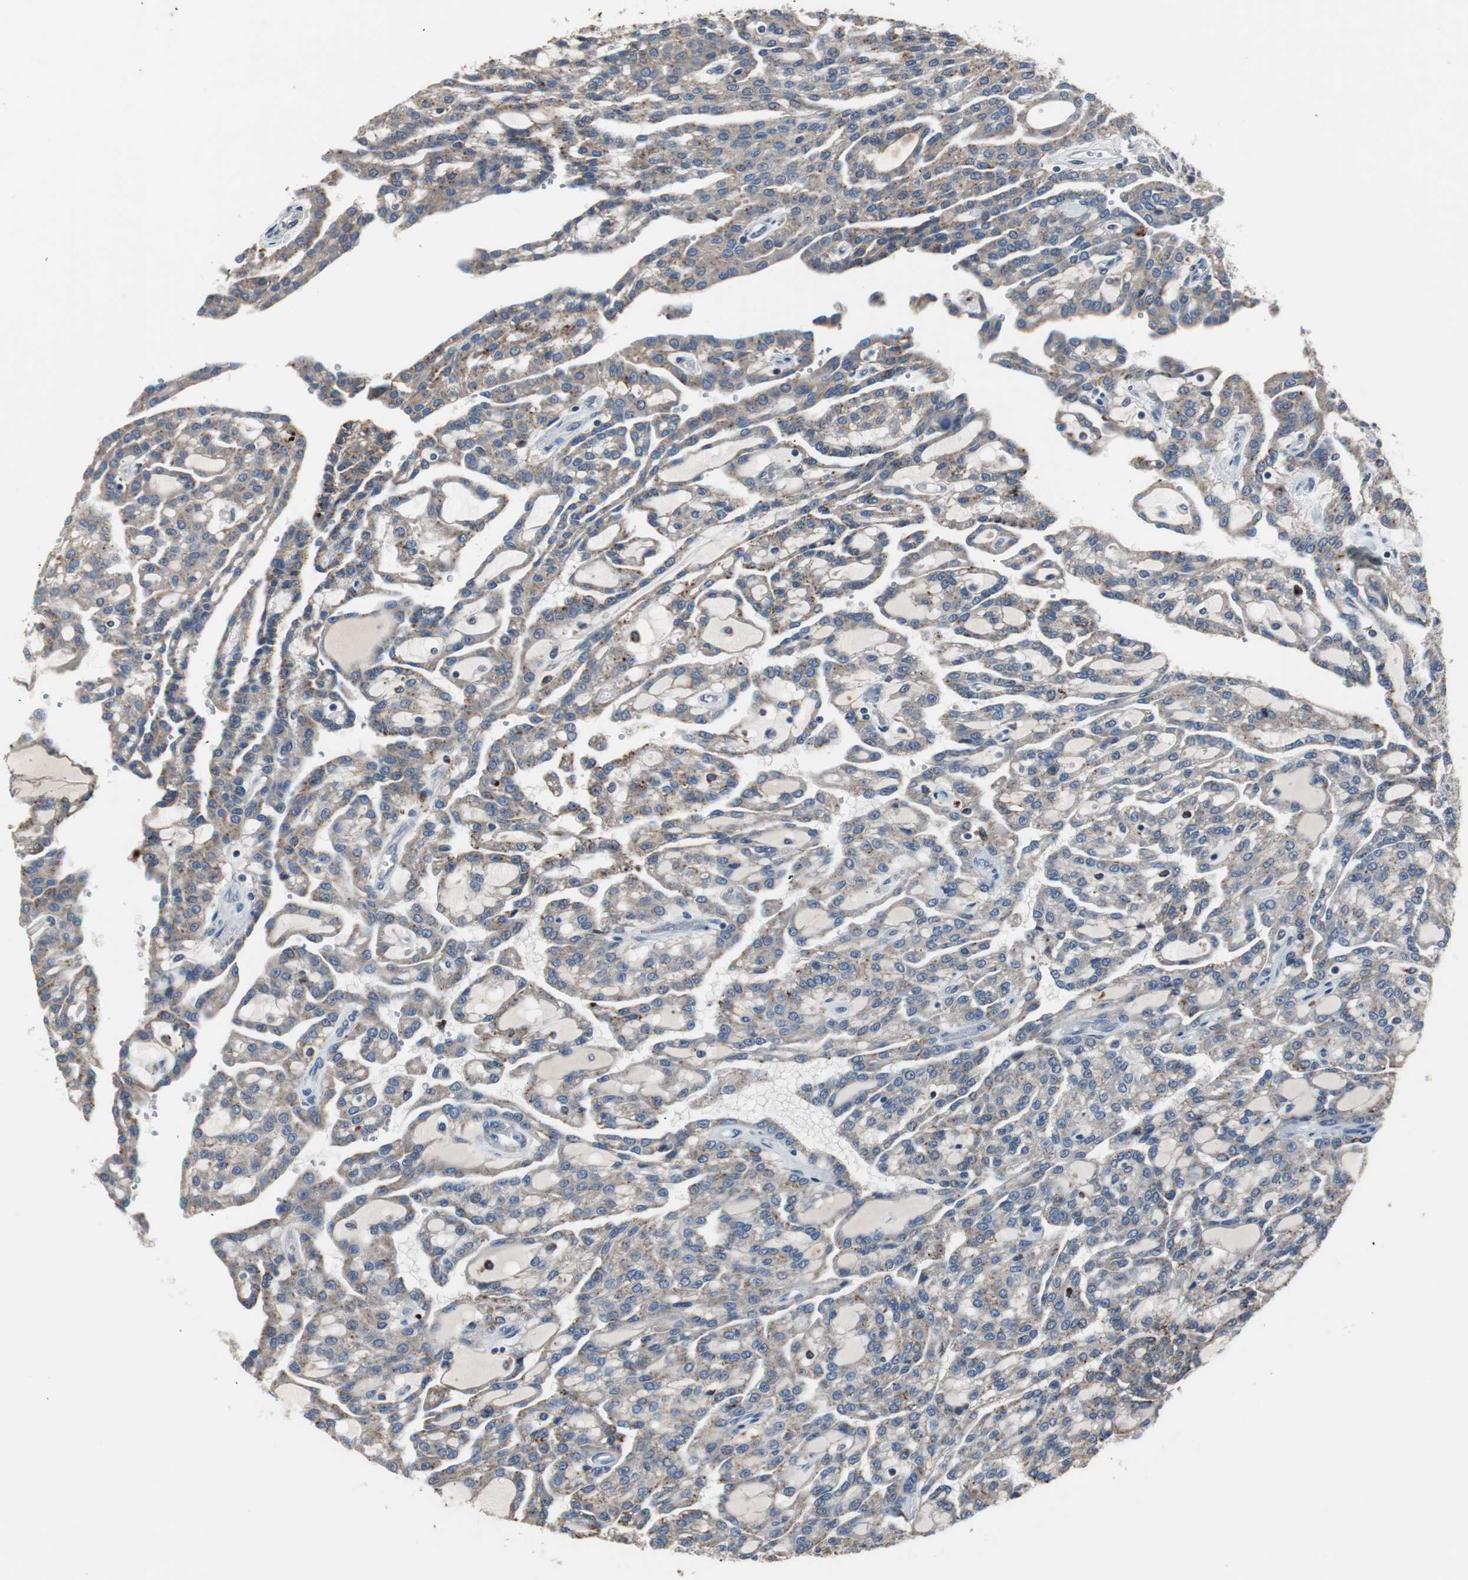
{"staining": {"intensity": "moderate", "quantity": ">75%", "location": "cytoplasmic/membranous"}, "tissue": "renal cancer", "cell_type": "Tumor cells", "image_type": "cancer", "snomed": [{"axis": "morphology", "description": "Adenocarcinoma, NOS"}, {"axis": "topography", "description": "Kidney"}], "caption": "Adenocarcinoma (renal) stained for a protein reveals moderate cytoplasmic/membranous positivity in tumor cells.", "gene": "PCYT1B", "patient": {"sex": "male", "age": 63}}